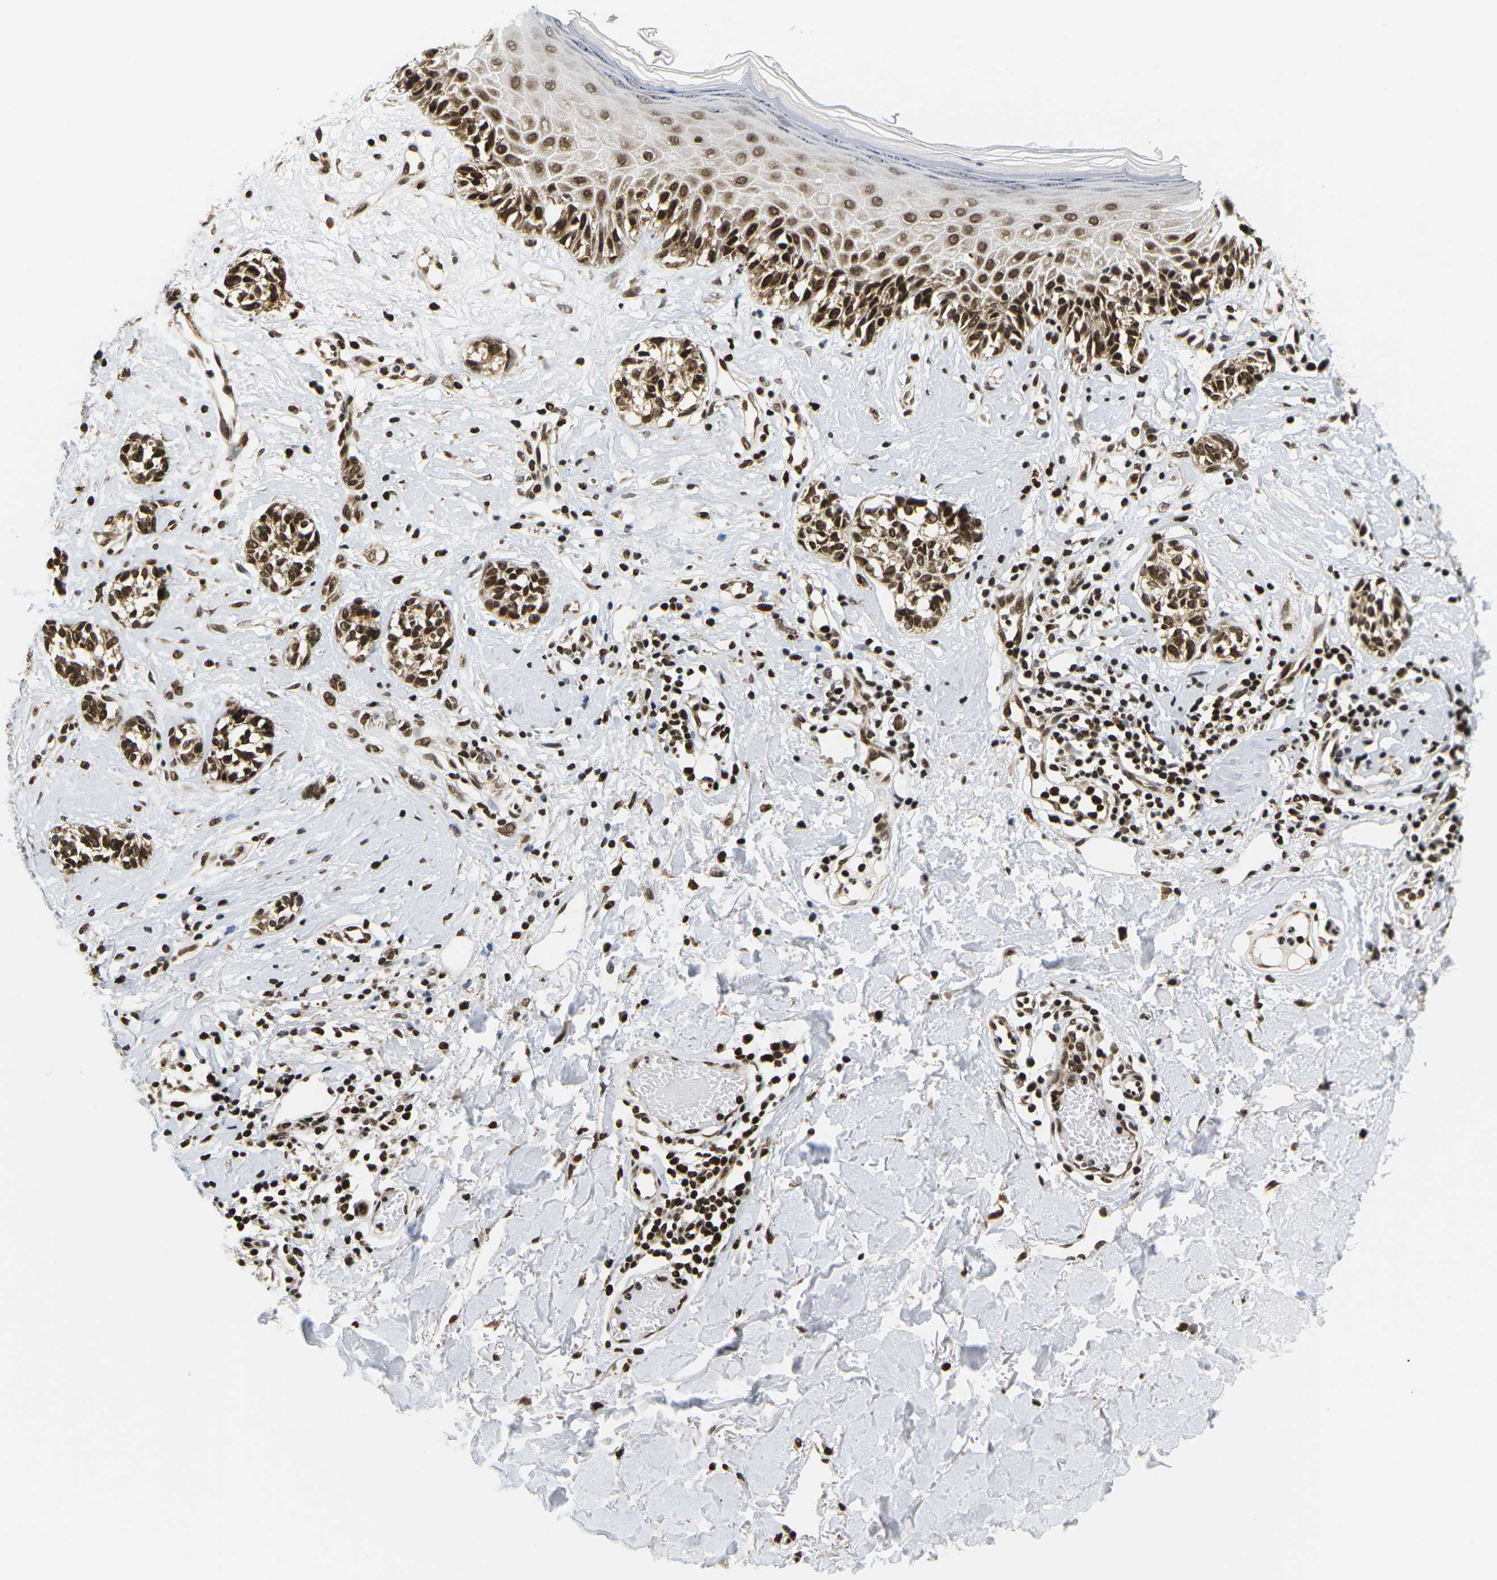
{"staining": {"intensity": "strong", "quantity": ">75%", "location": "cytoplasmic/membranous,nuclear"}, "tissue": "melanoma", "cell_type": "Tumor cells", "image_type": "cancer", "snomed": [{"axis": "morphology", "description": "Malignant melanoma, NOS"}, {"axis": "topography", "description": "Skin"}], "caption": "About >75% of tumor cells in malignant melanoma show strong cytoplasmic/membranous and nuclear protein staining as visualized by brown immunohistochemical staining.", "gene": "CELF1", "patient": {"sex": "male", "age": 64}}